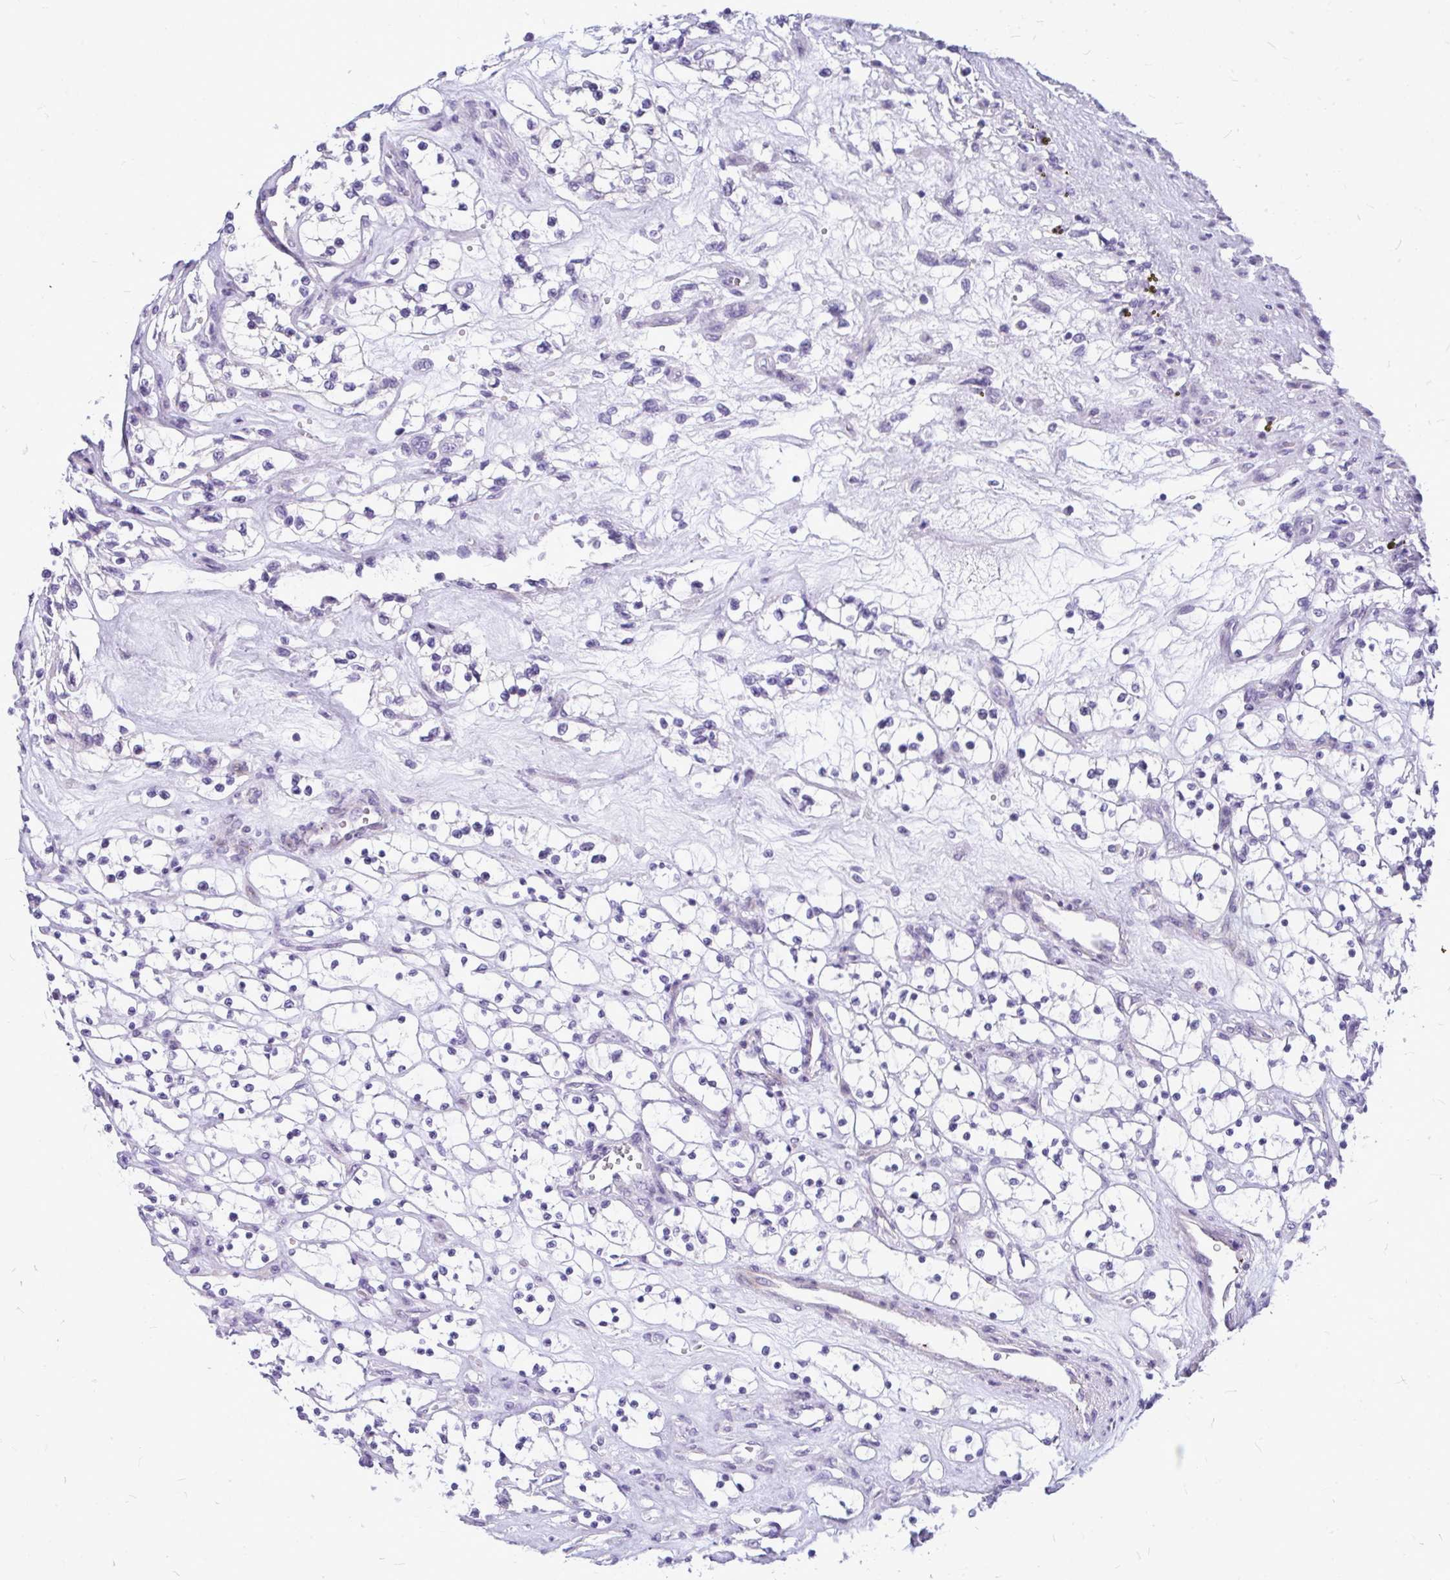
{"staining": {"intensity": "negative", "quantity": "none", "location": "none"}, "tissue": "renal cancer", "cell_type": "Tumor cells", "image_type": "cancer", "snomed": [{"axis": "morphology", "description": "Adenocarcinoma, NOS"}, {"axis": "topography", "description": "Kidney"}], "caption": "DAB (3,3'-diaminobenzidine) immunohistochemical staining of renal cancer (adenocarcinoma) reveals no significant positivity in tumor cells.", "gene": "ZSCAN25", "patient": {"sex": "female", "age": 69}}